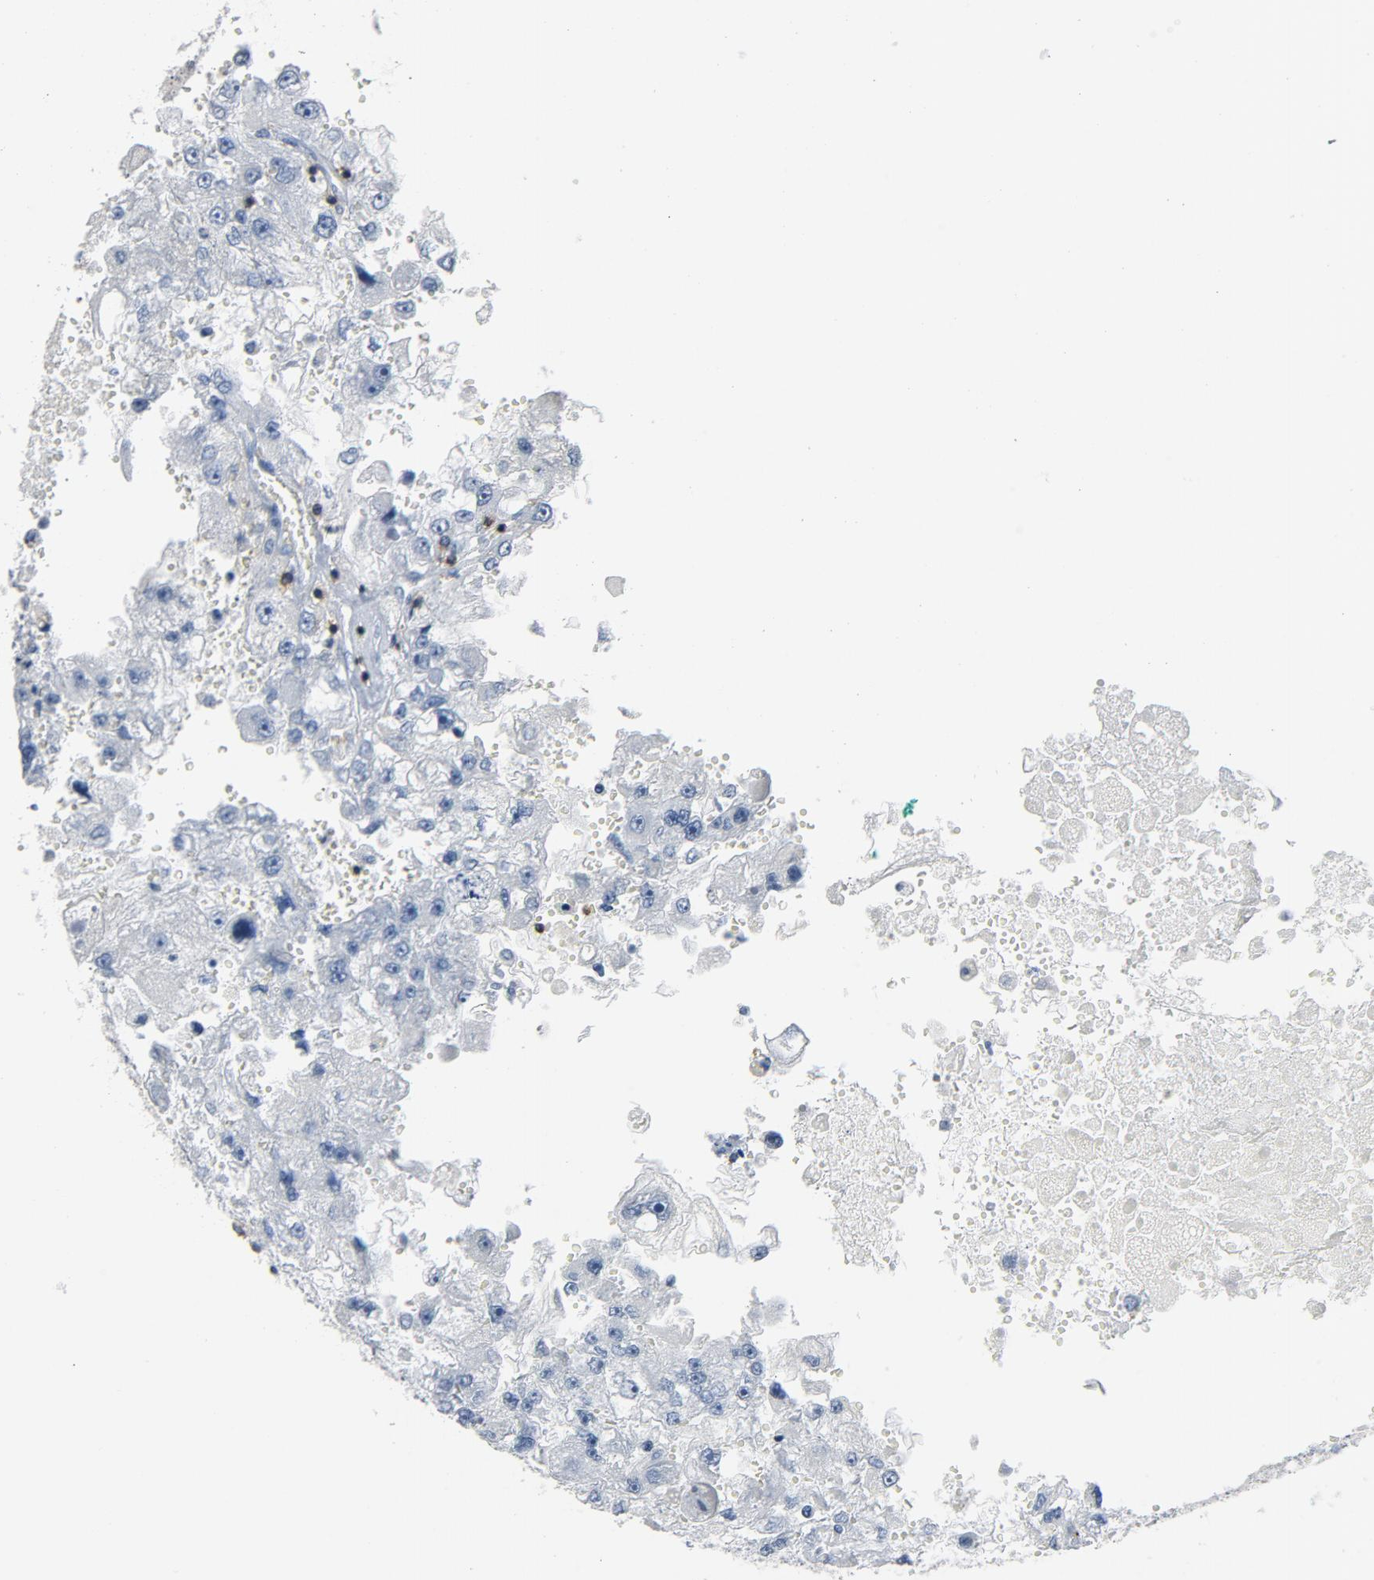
{"staining": {"intensity": "negative", "quantity": "none", "location": "none"}, "tissue": "renal cancer", "cell_type": "Tumor cells", "image_type": "cancer", "snomed": [{"axis": "morphology", "description": "Adenocarcinoma, NOS"}, {"axis": "topography", "description": "Kidney"}], "caption": "Immunohistochemical staining of human renal cancer demonstrates no significant staining in tumor cells. (Immunohistochemistry, brightfield microscopy, high magnification).", "gene": "LCK", "patient": {"sex": "female", "age": 83}}